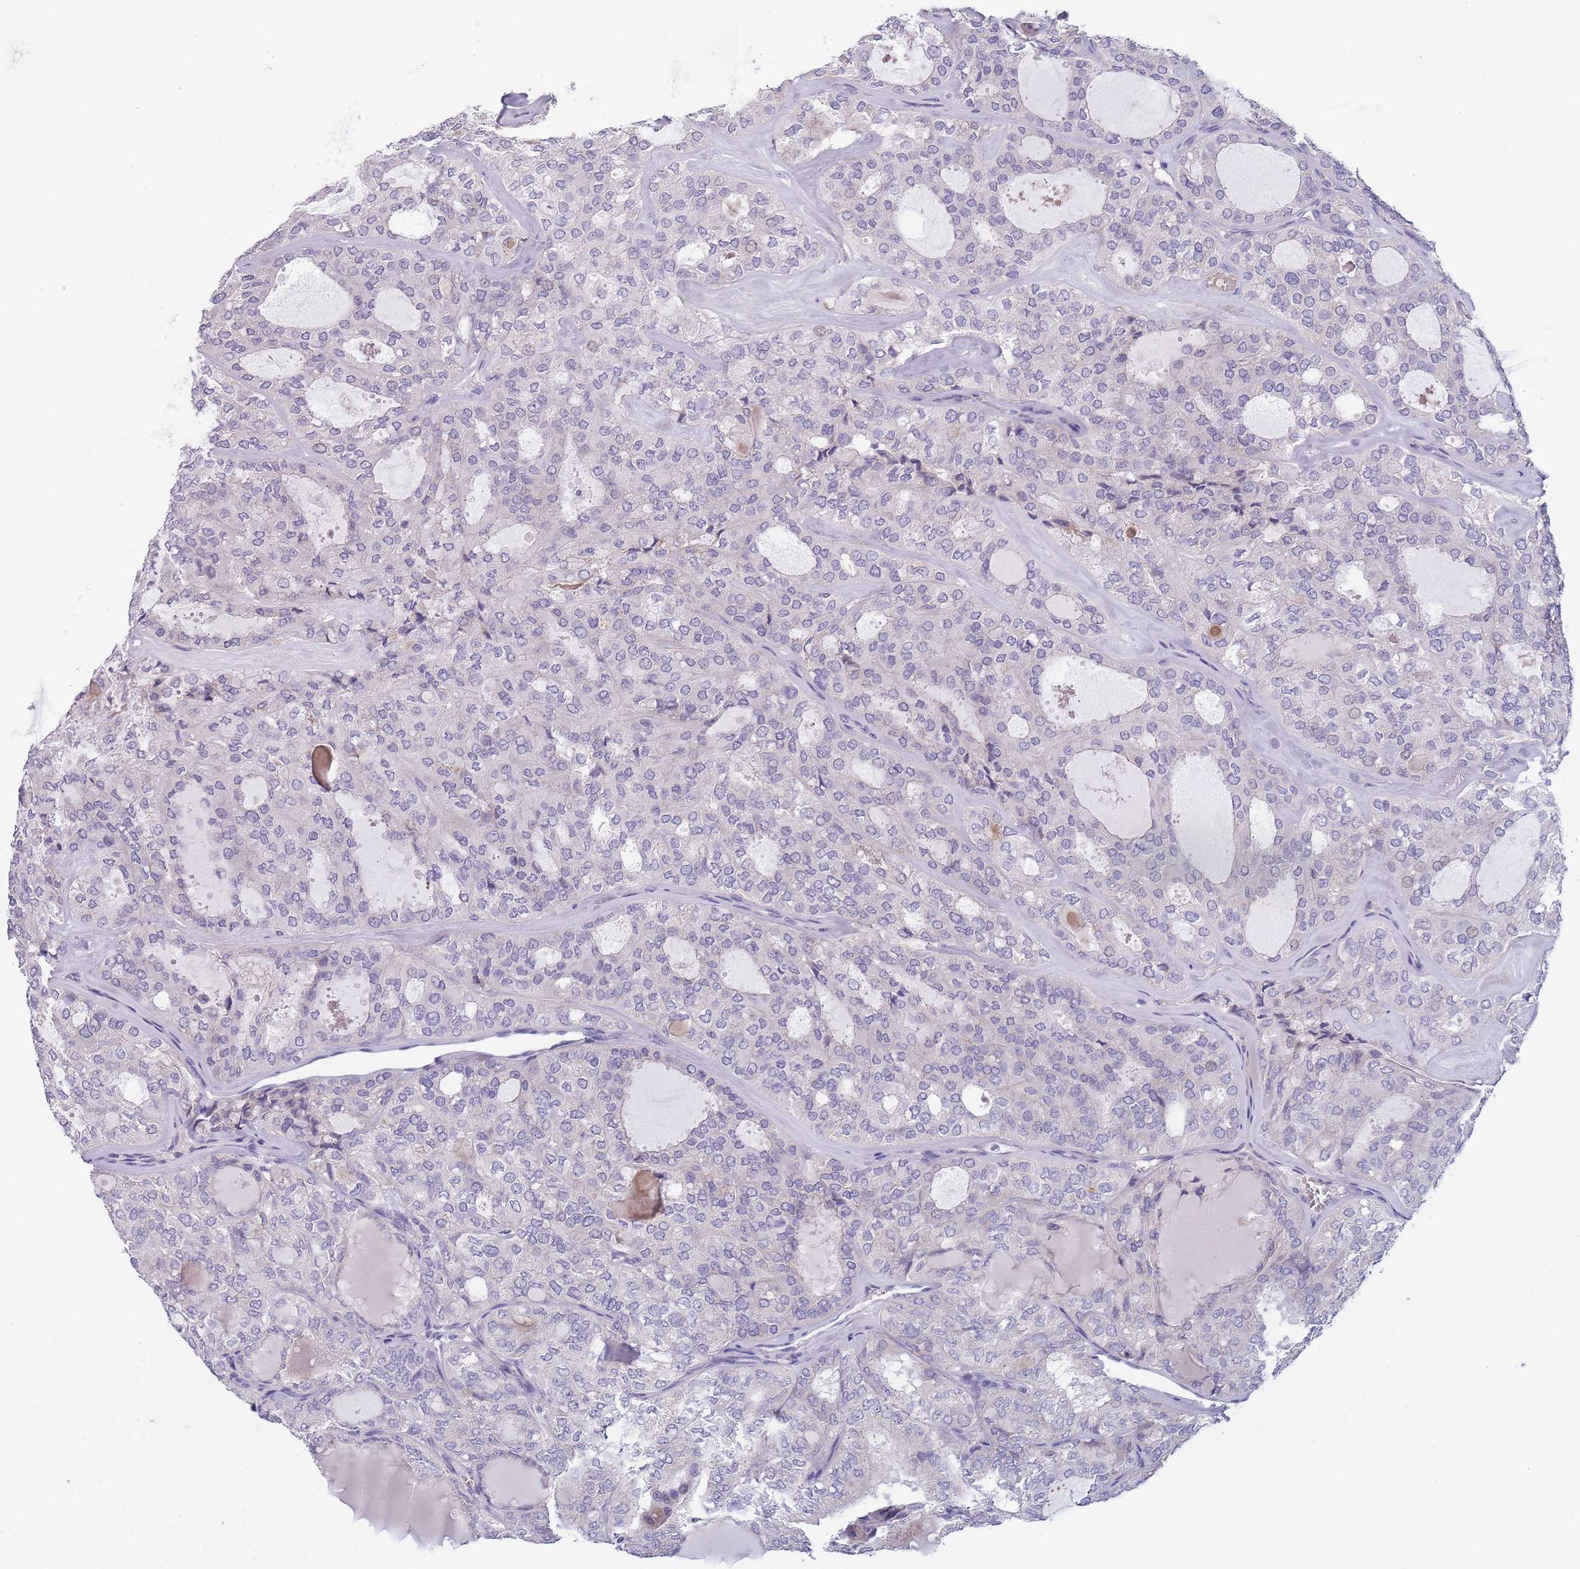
{"staining": {"intensity": "negative", "quantity": "none", "location": "none"}, "tissue": "thyroid cancer", "cell_type": "Tumor cells", "image_type": "cancer", "snomed": [{"axis": "morphology", "description": "Follicular adenoma carcinoma, NOS"}, {"axis": "topography", "description": "Thyroid gland"}], "caption": "High power microscopy image of an immunohistochemistry histopathology image of thyroid cancer (follicular adenoma carcinoma), revealing no significant expression in tumor cells. (IHC, brightfield microscopy, high magnification).", "gene": "MAN1C1", "patient": {"sex": "male", "age": 75}}